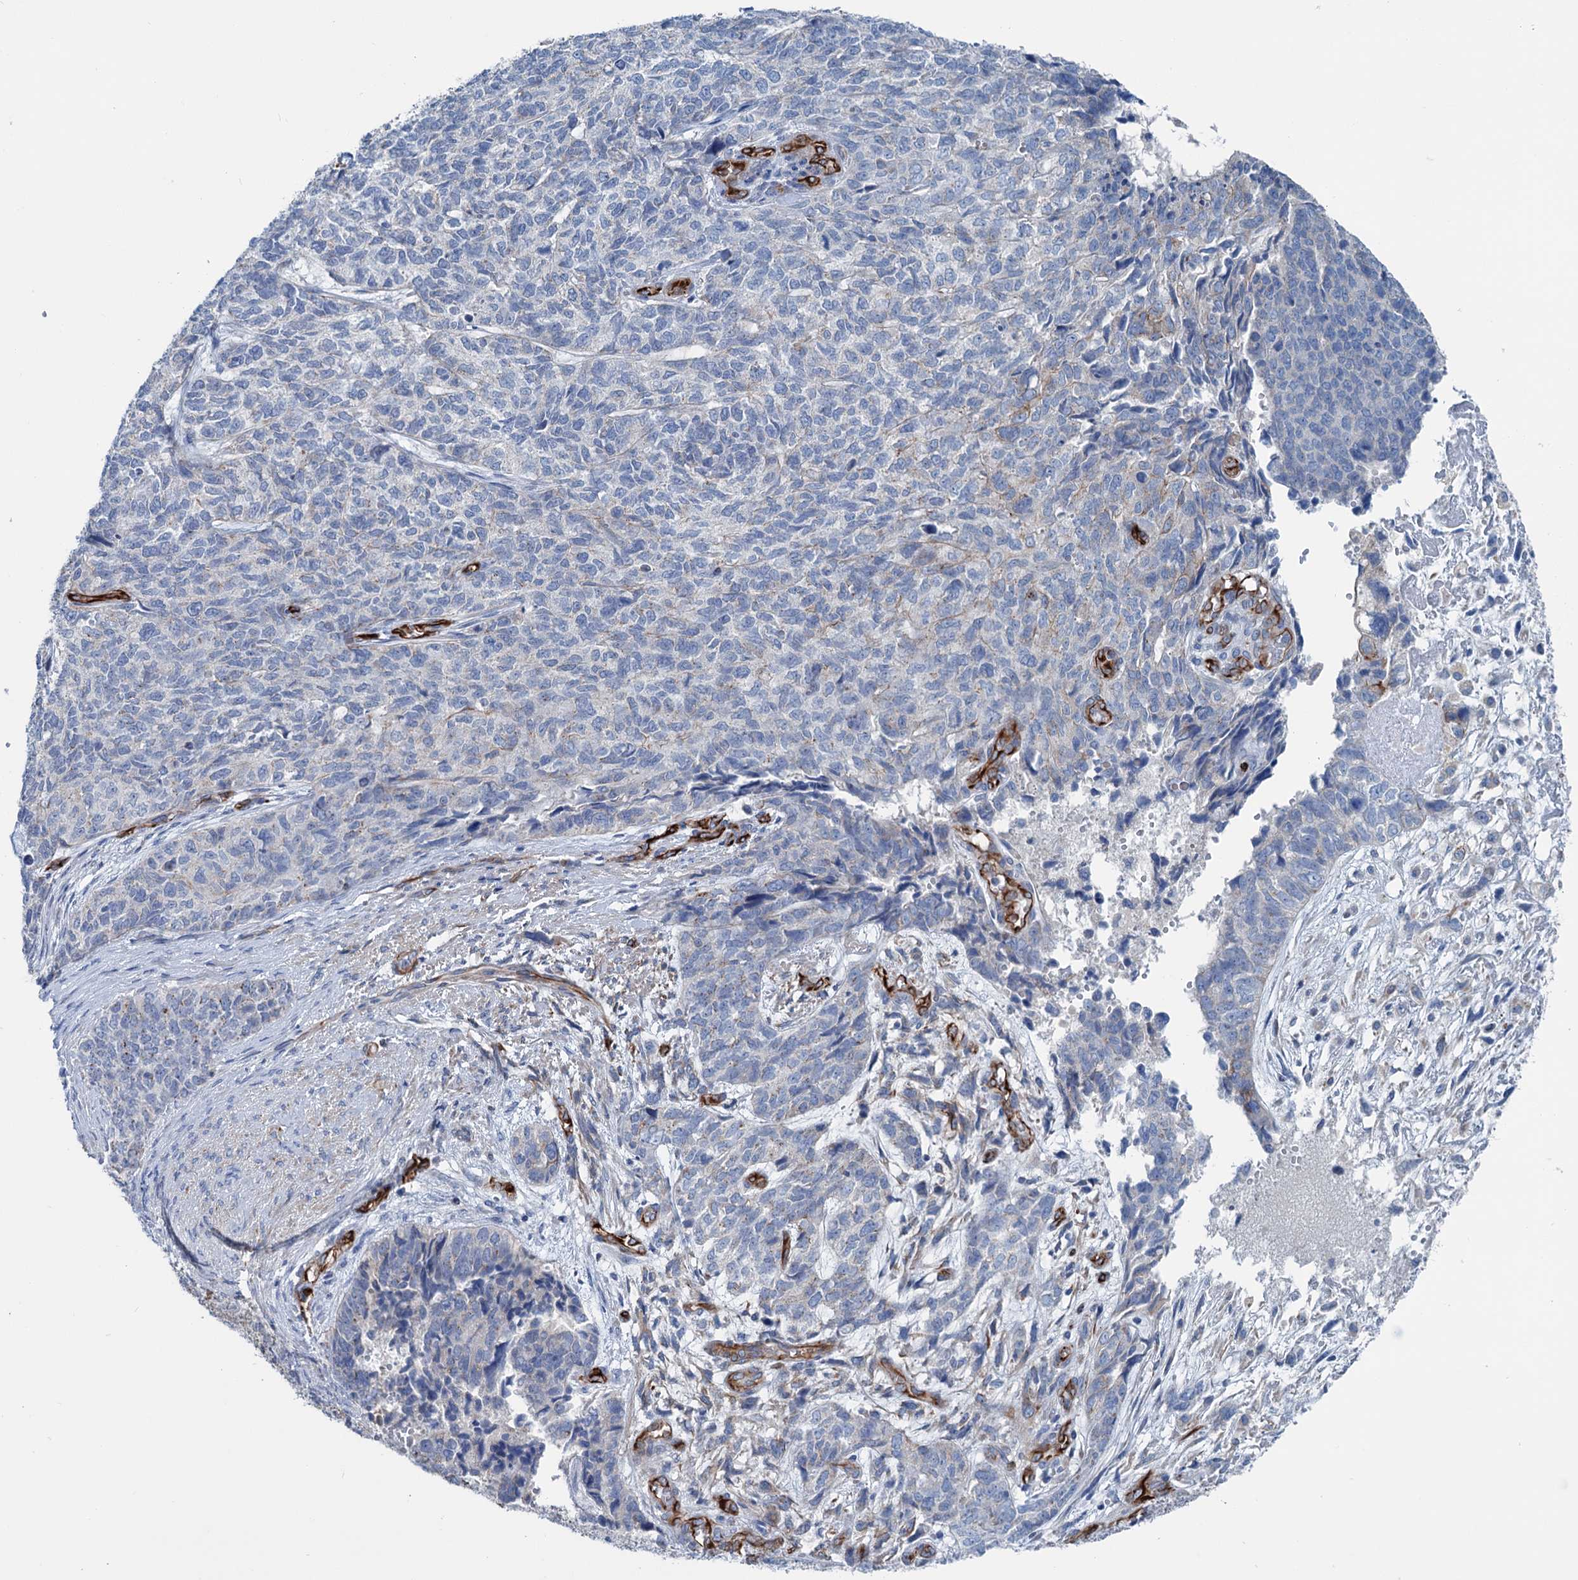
{"staining": {"intensity": "negative", "quantity": "none", "location": "none"}, "tissue": "cervical cancer", "cell_type": "Tumor cells", "image_type": "cancer", "snomed": [{"axis": "morphology", "description": "Squamous cell carcinoma, NOS"}, {"axis": "topography", "description": "Cervix"}], "caption": "The IHC photomicrograph has no significant positivity in tumor cells of cervical cancer (squamous cell carcinoma) tissue.", "gene": "CALCOCO1", "patient": {"sex": "female", "age": 63}}